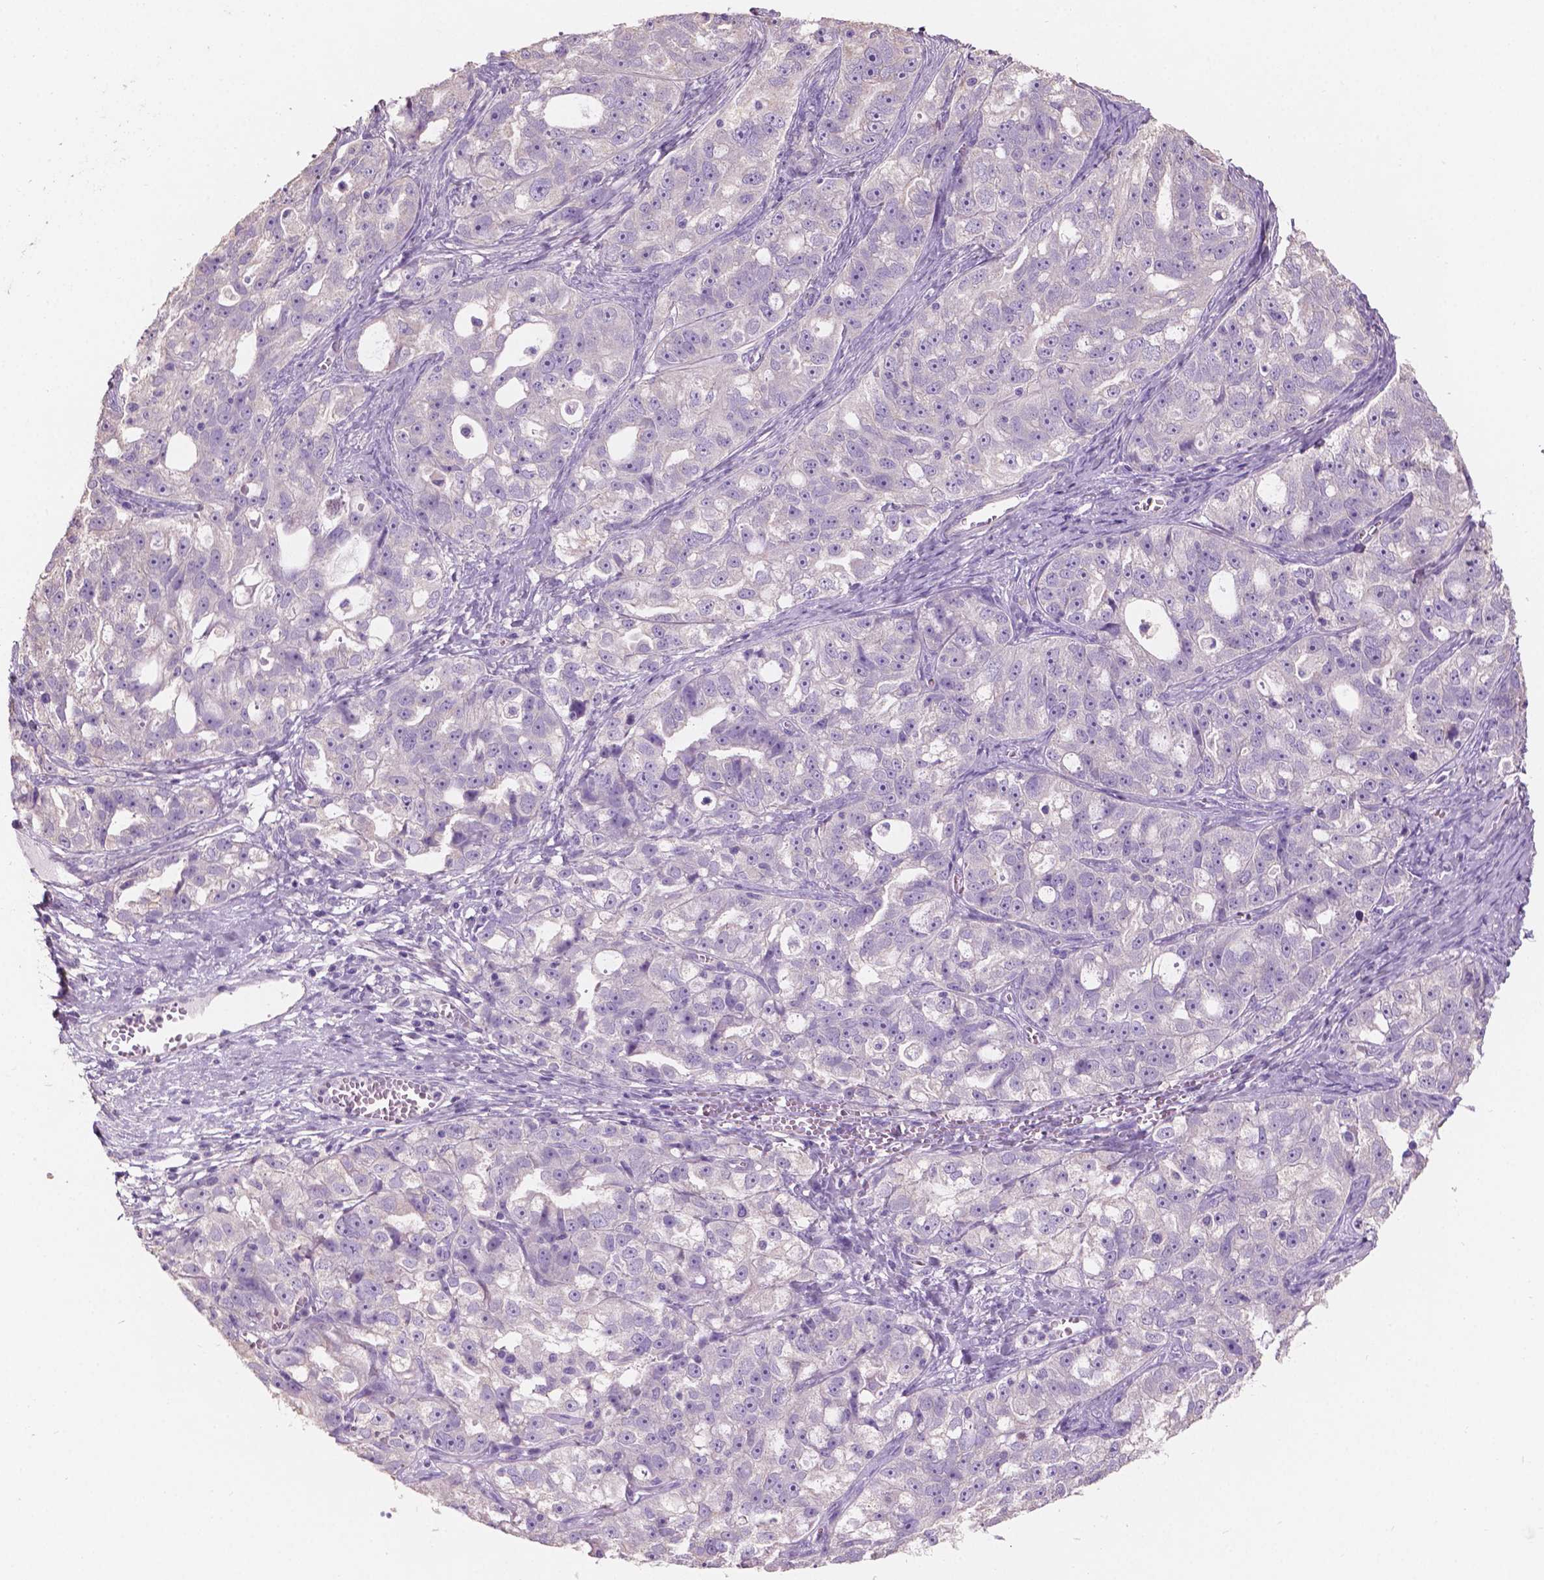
{"staining": {"intensity": "negative", "quantity": "none", "location": "none"}, "tissue": "ovarian cancer", "cell_type": "Tumor cells", "image_type": "cancer", "snomed": [{"axis": "morphology", "description": "Cystadenocarcinoma, serous, NOS"}, {"axis": "topography", "description": "Ovary"}], "caption": "Photomicrograph shows no protein positivity in tumor cells of ovarian cancer (serous cystadenocarcinoma) tissue.", "gene": "SBSN", "patient": {"sex": "female", "age": 51}}